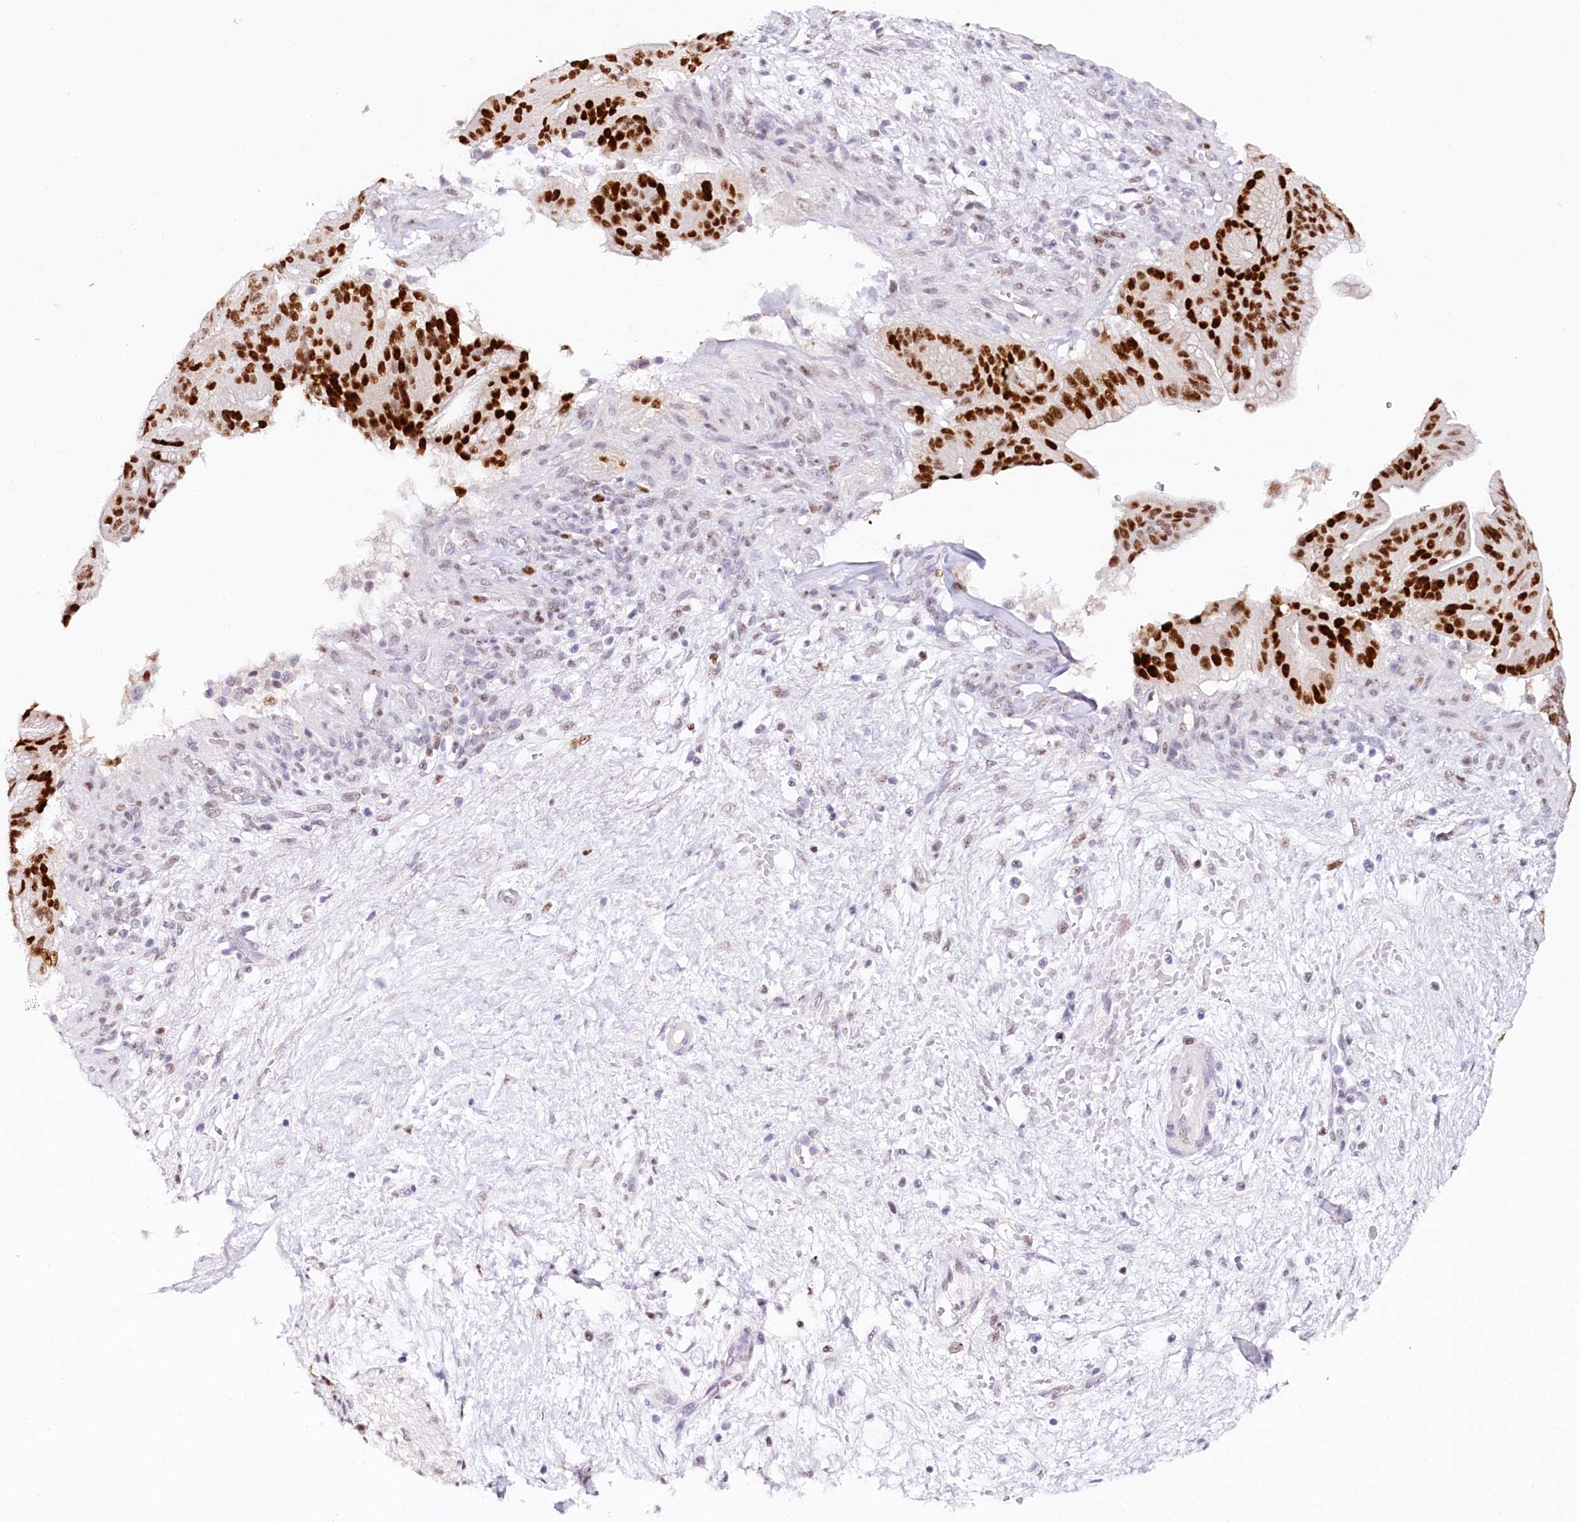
{"staining": {"intensity": "strong", "quantity": ">75%", "location": "nuclear"}, "tissue": "pancreatic cancer", "cell_type": "Tumor cells", "image_type": "cancer", "snomed": [{"axis": "morphology", "description": "Adenocarcinoma, NOS"}, {"axis": "topography", "description": "Pancreas"}], "caption": "Immunohistochemistry histopathology image of pancreatic cancer (adenocarcinoma) stained for a protein (brown), which reveals high levels of strong nuclear positivity in about >75% of tumor cells.", "gene": "TP53", "patient": {"sex": "male", "age": 68}}